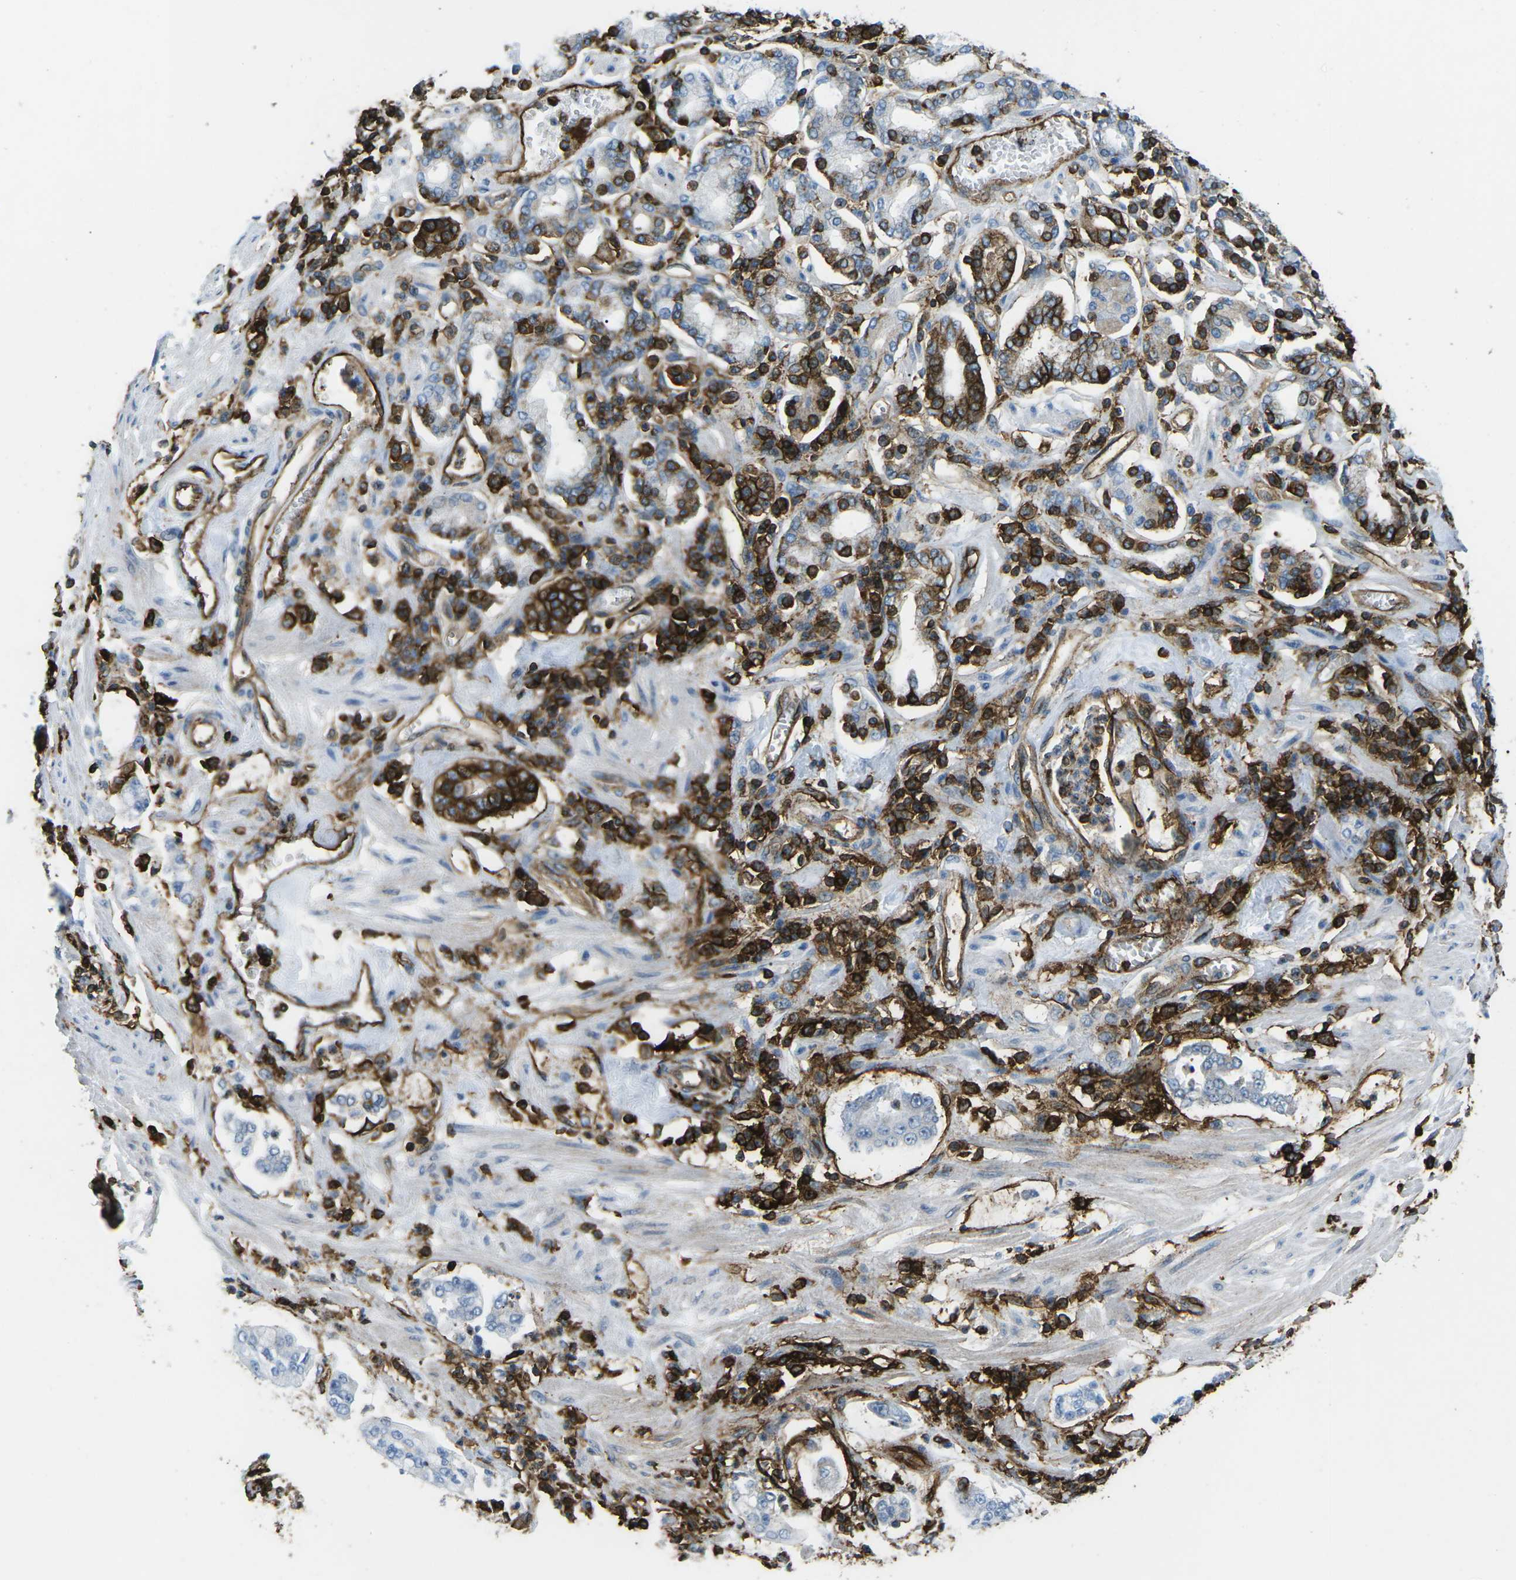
{"staining": {"intensity": "moderate", "quantity": "25%-75%", "location": "cytoplasmic/membranous"}, "tissue": "stomach cancer", "cell_type": "Tumor cells", "image_type": "cancer", "snomed": [{"axis": "morphology", "description": "Adenocarcinoma, NOS"}, {"axis": "topography", "description": "Stomach"}], "caption": "A high-resolution micrograph shows immunohistochemistry (IHC) staining of stomach cancer, which displays moderate cytoplasmic/membranous positivity in approximately 25%-75% of tumor cells.", "gene": "HLA-B", "patient": {"sex": "male", "age": 76}}